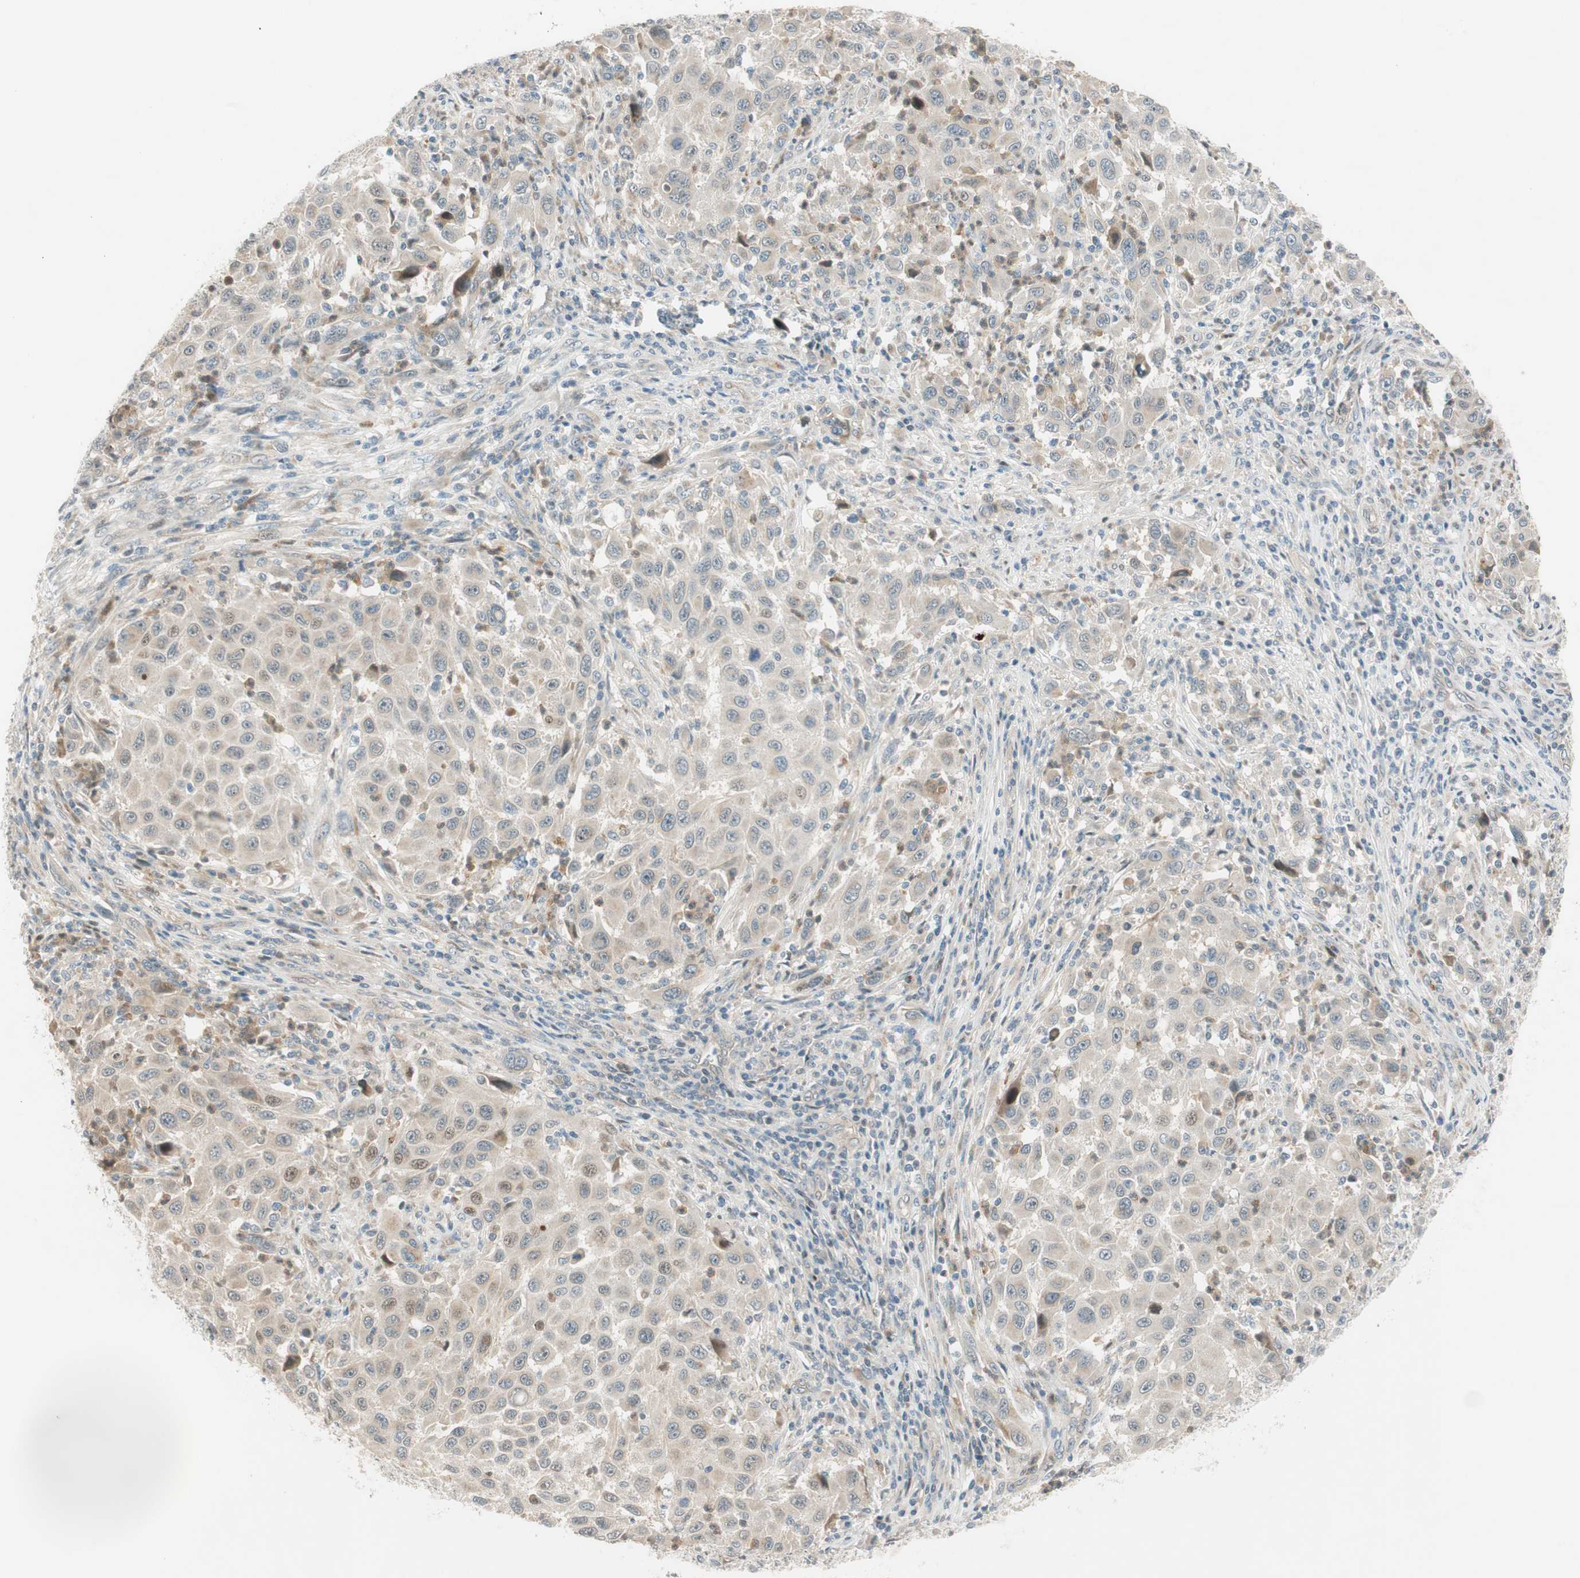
{"staining": {"intensity": "negative", "quantity": "none", "location": "none"}, "tissue": "melanoma", "cell_type": "Tumor cells", "image_type": "cancer", "snomed": [{"axis": "morphology", "description": "Malignant melanoma, Metastatic site"}, {"axis": "topography", "description": "Lymph node"}], "caption": "This photomicrograph is of melanoma stained with IHC to label a protein in brown with the nuclei are counter-stained blue. There is no expression in tumor cells.", "gene": "CGRRF1", "patient": {"sex": "male", "age": 61}}